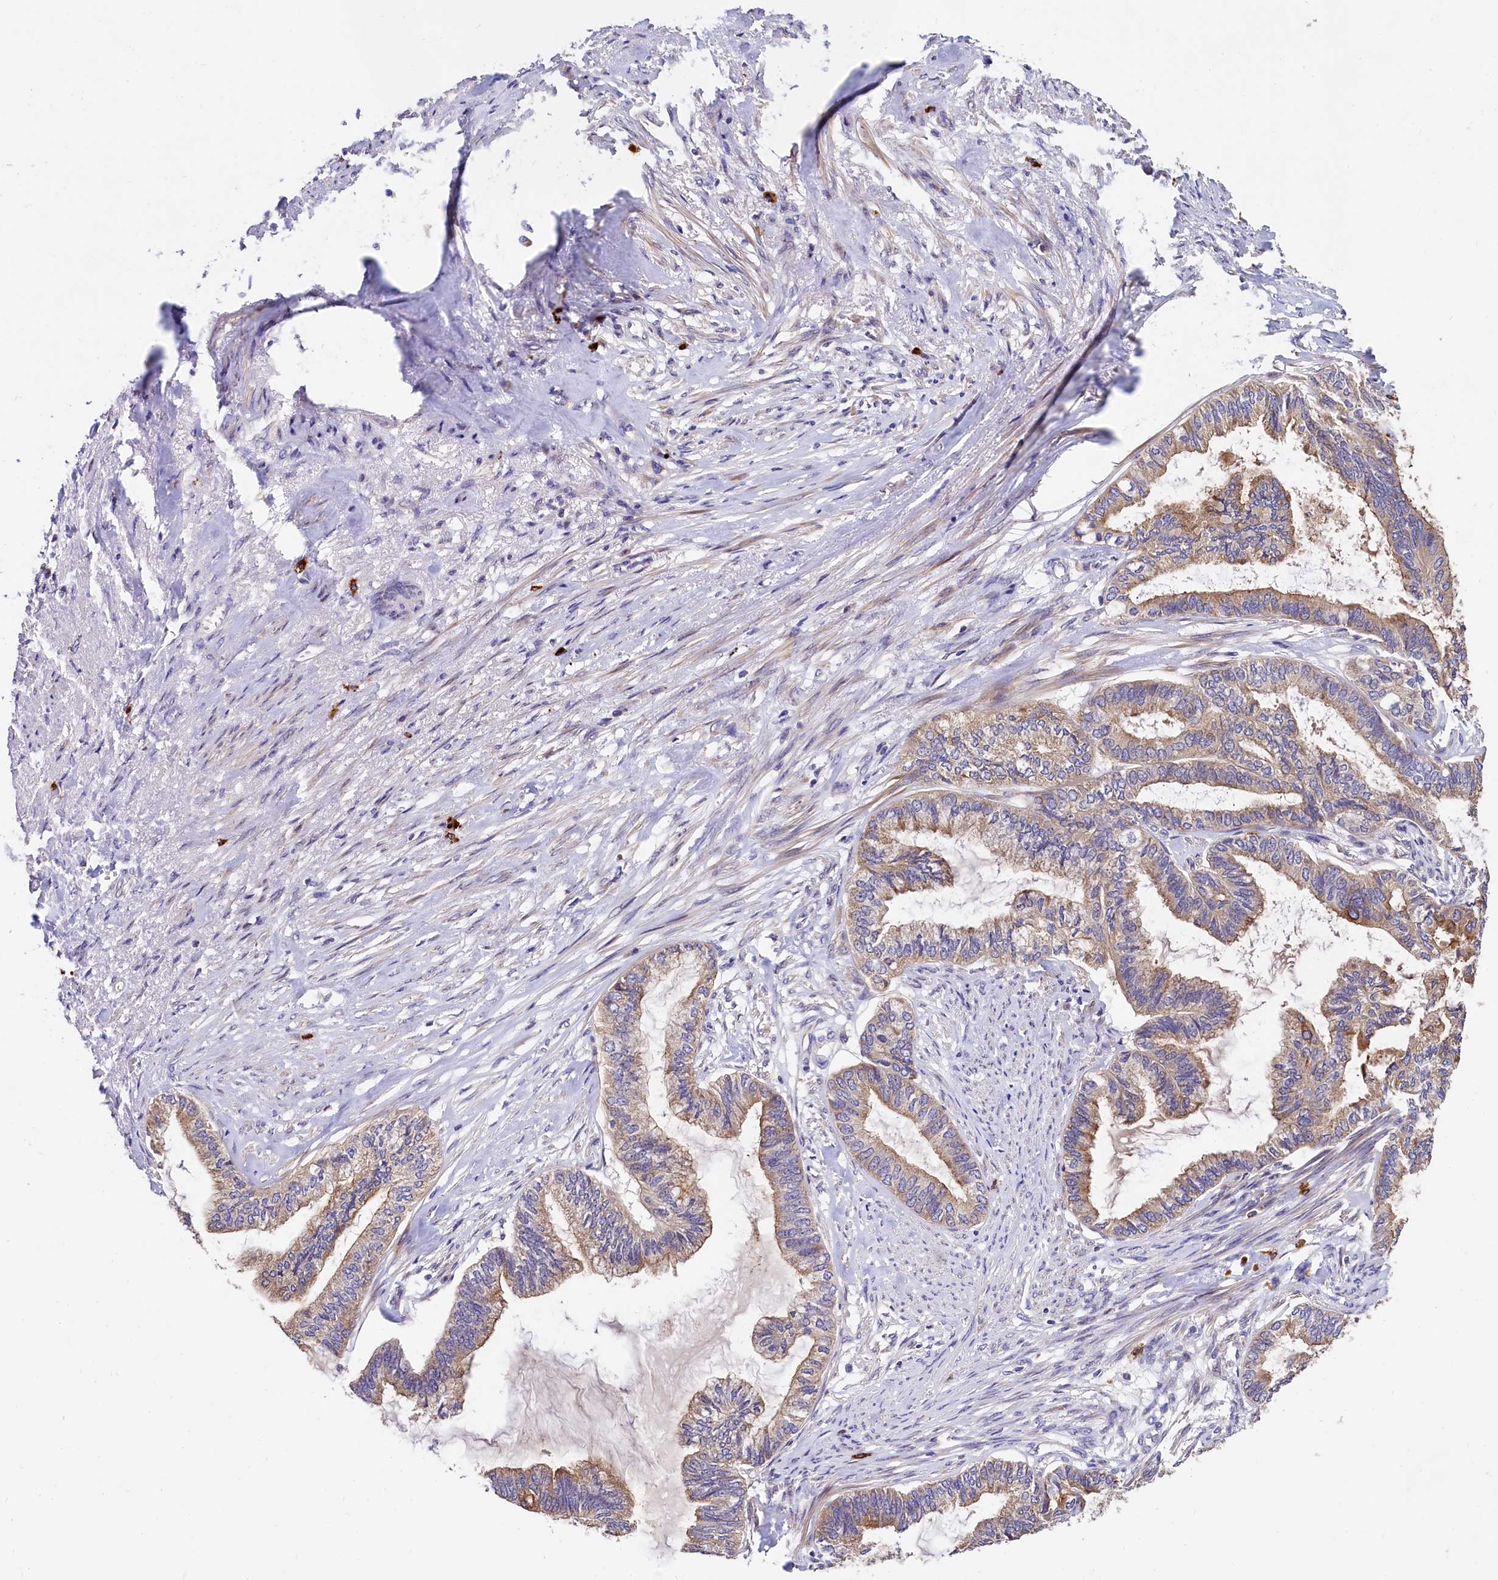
{"staining": {"intensity": "weak", "quantity": "25%-75%", "location": "cytoplasmic/membranous"}, "tissue": "endometrial cancer", "cell_type": "Tumor cells", "image_type": "cancer", "snomed": [{"axis": "morphology", "description": "Adenocarcinoma, NOS"}, {"axis": "topography", "description": "Endometrium"}], "caption": "Immunohistochemistry (IHC) of human adenocarcinoma (endometrial) demonstrates low levels of weak cytoplasmic/membranous positivity in approximately 25%-75% of tumor cells.", "gene": "EPS8L2", "patient": {"sex": "female", "age": 86}}